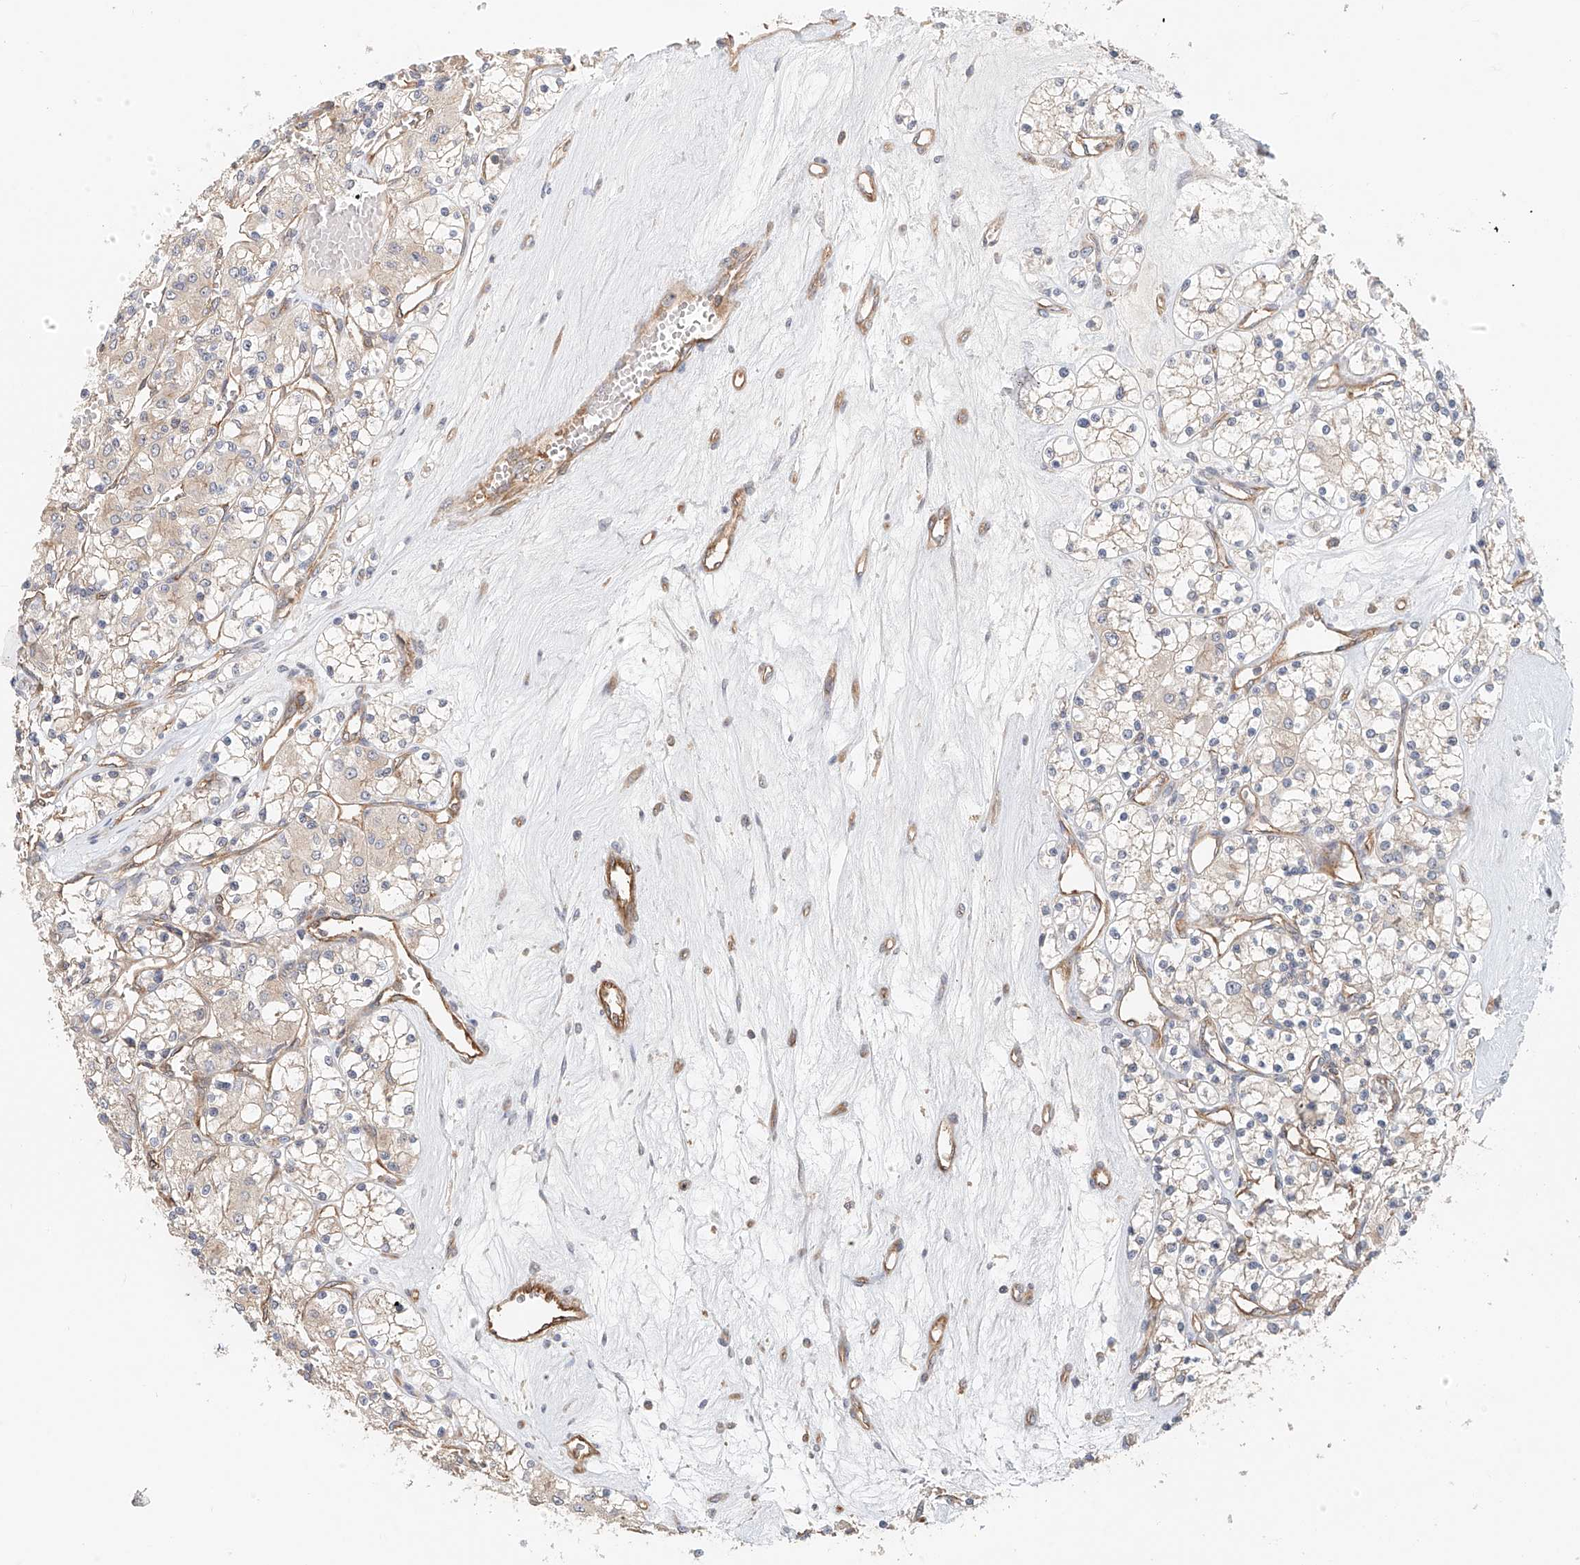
{"staining": {"intensity": "weak", "quantity": "<25%", "location": "cytoplasmic/membranous"}, "tissue": "renal cancer", "cell_type": "Tumor cells", "image_type": "cancer", "snomed": [{"axis": "morphology", "description": "Adenocarcinoma, NOS"}, {"axis": "topography", "description": "Kidney"}], "caption": "The IHC image has no significant staining in tumor cells of renal cancer (adenocarcinoma) tissue.", "gene": "FRYL", "patient": {"sex": "female", "age": 59}}